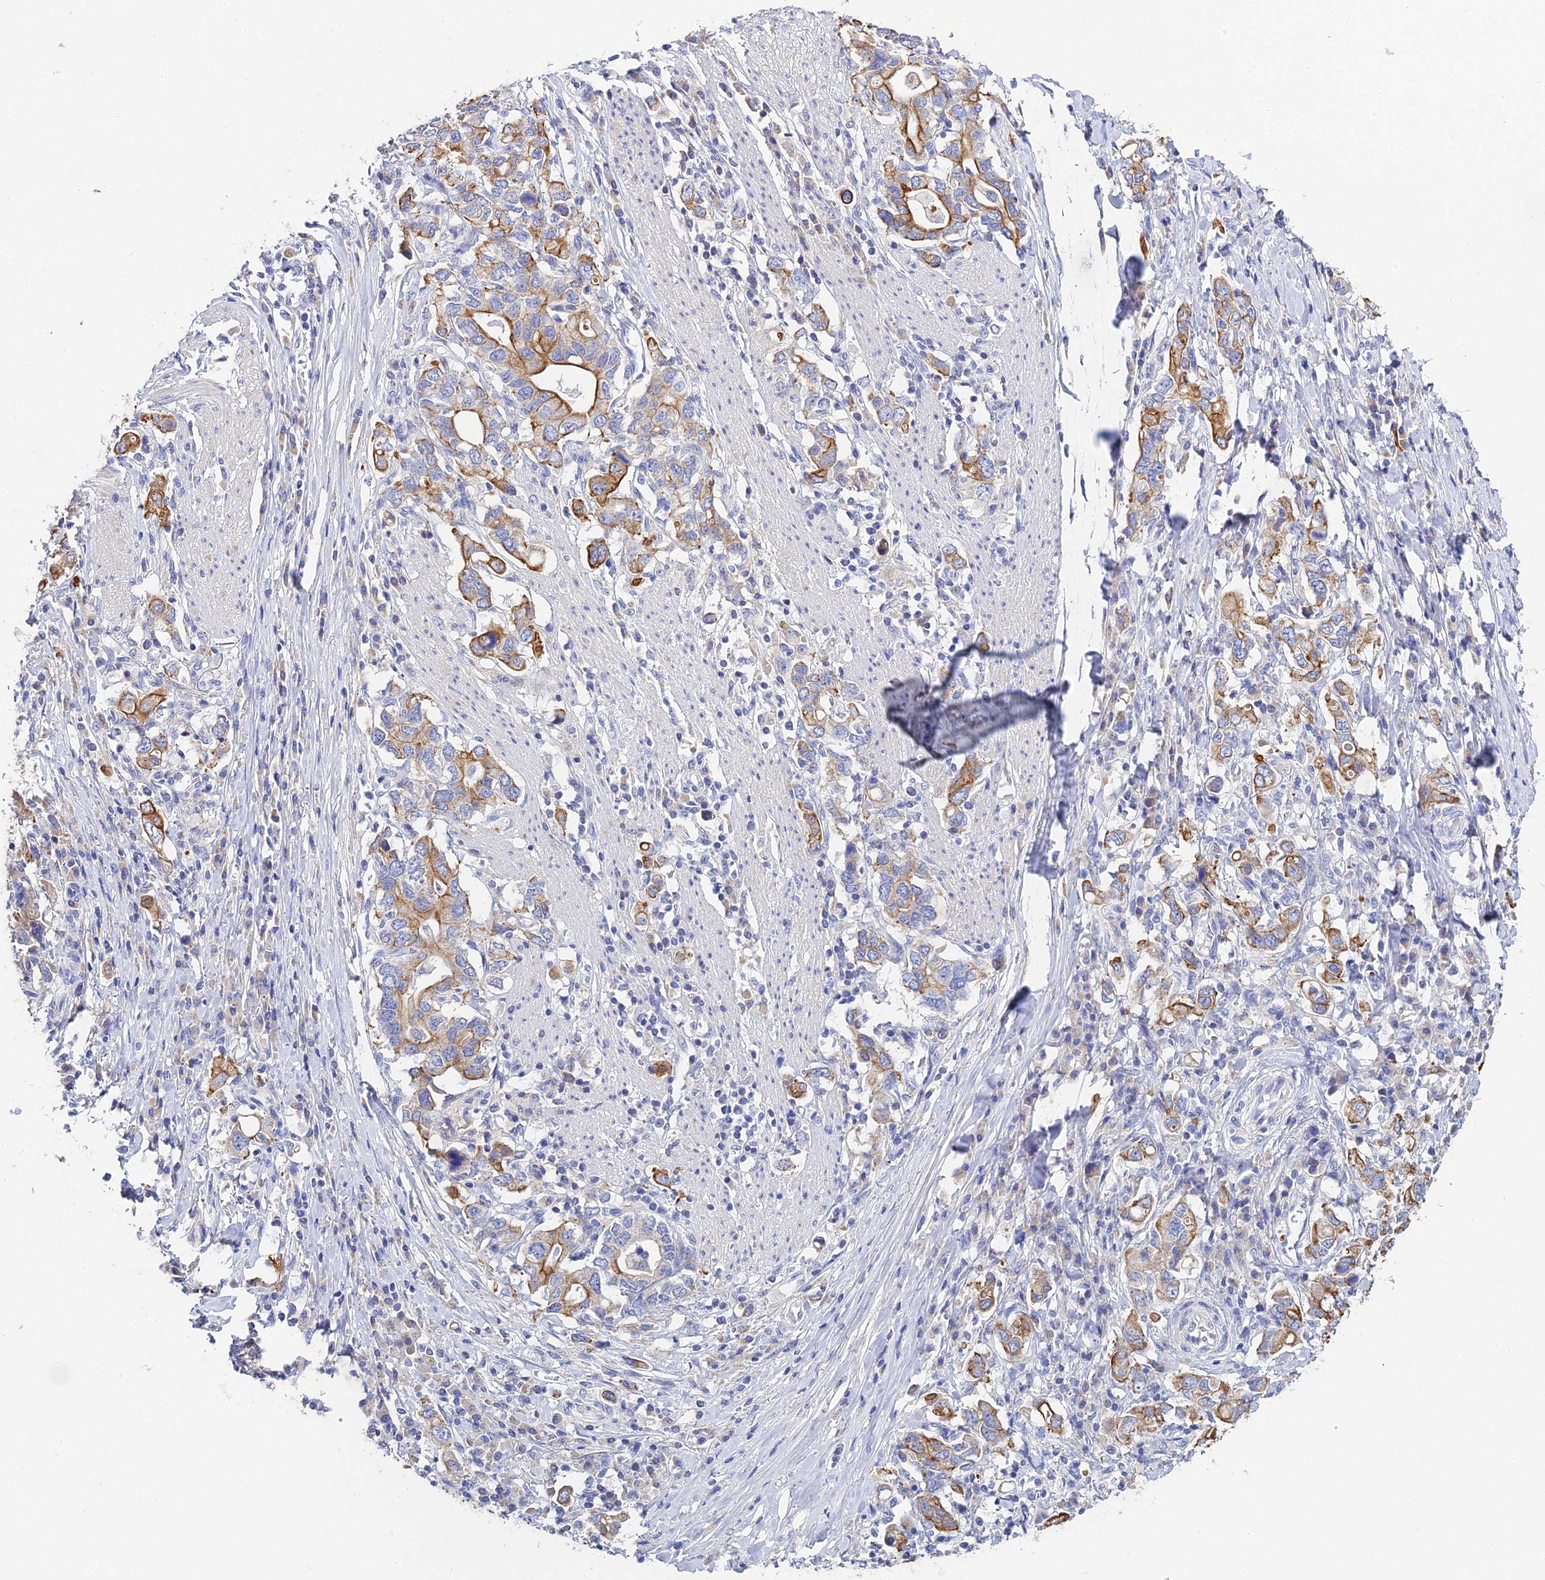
{"staining": {"intensity": "strong", "quantity": "25%-75%", "location": "cytoplasmic/membranous"}, "tissue": "stomach cancer", "cell_type": "Tumor cells", "image_type": "cancer", "snomed": [{"axis": "morphology", "description": "Adenocarcinoma, NOS"}, {"axis": "topography", "description": "Stomach, upper"}, {"axis": "topography", "description": "Stomach"}], "caption": "Immunohistochemistry staining of stomach adenocarcinoma, which demonstrates high levels of strong cytoplasmic/membranous positivity in about 25%-75% of tumor cells indicating strong cytoplasmic/membranous protein expression. The staining was performed using DAB (brown) for protein detection and nuclei were counterstained in hematoxylin (blue).", "gene": "ZXDA", "patient": {"sex": "male", "age": 62}}